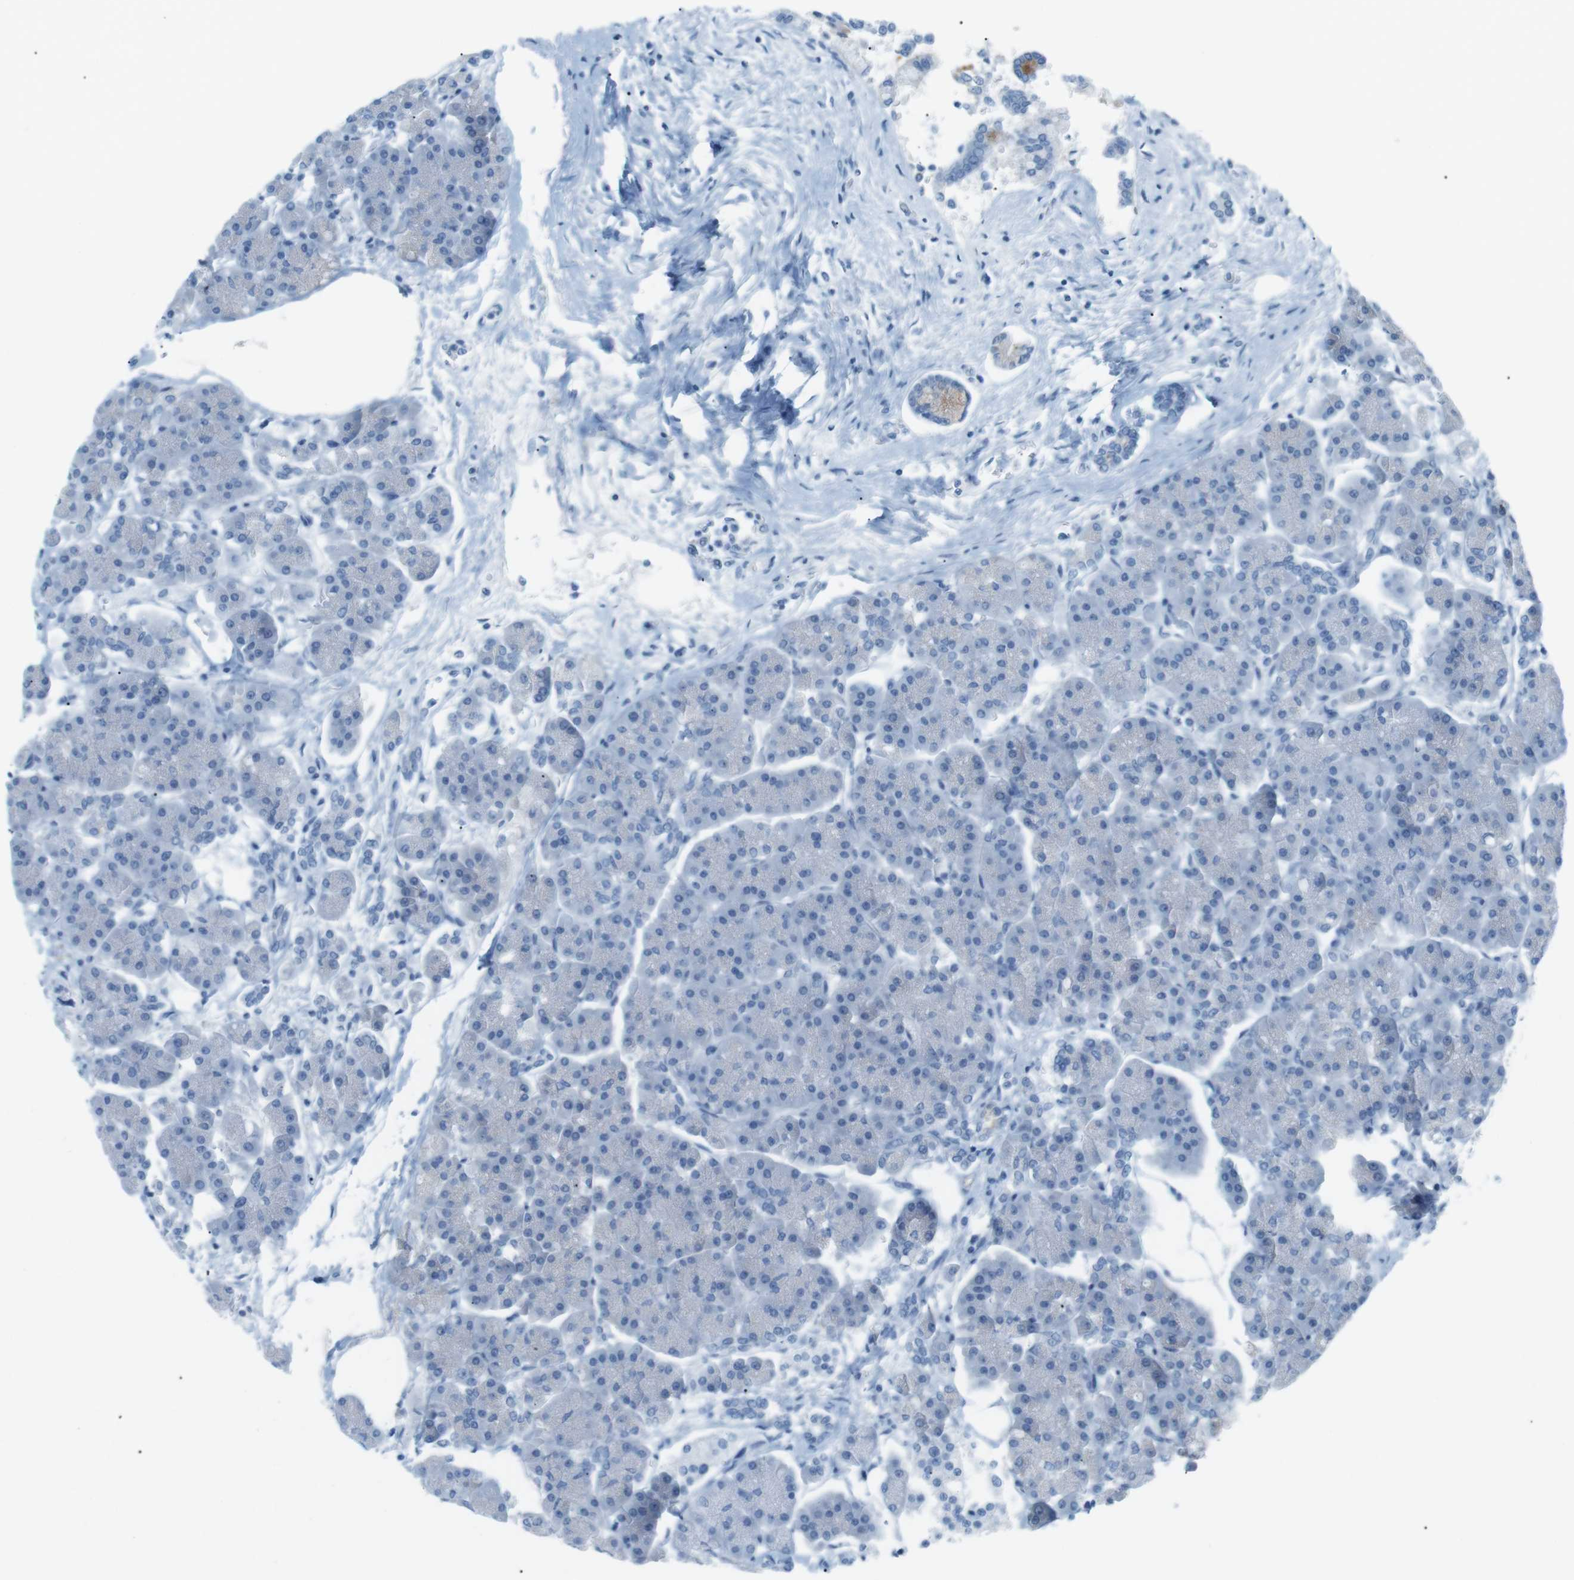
{"staining": {"intensity": "negative", "quantity": "none", "location": "none"}, "tissue": "pancreas", "cell_type": "Exocrine glandular cells", "image_type": "normal", "snomed": [{"axis": "morphology", "description": "Normal tissue, NOS"}, {"axis": "topography", "description": "Pancreas"}], "caption": "Protein analysis of normal pancreas exhibits no significant positivity in exocrine glandular cells.", "gene": "AZGP1", "patient": {"sex": "female", "age": 70}}